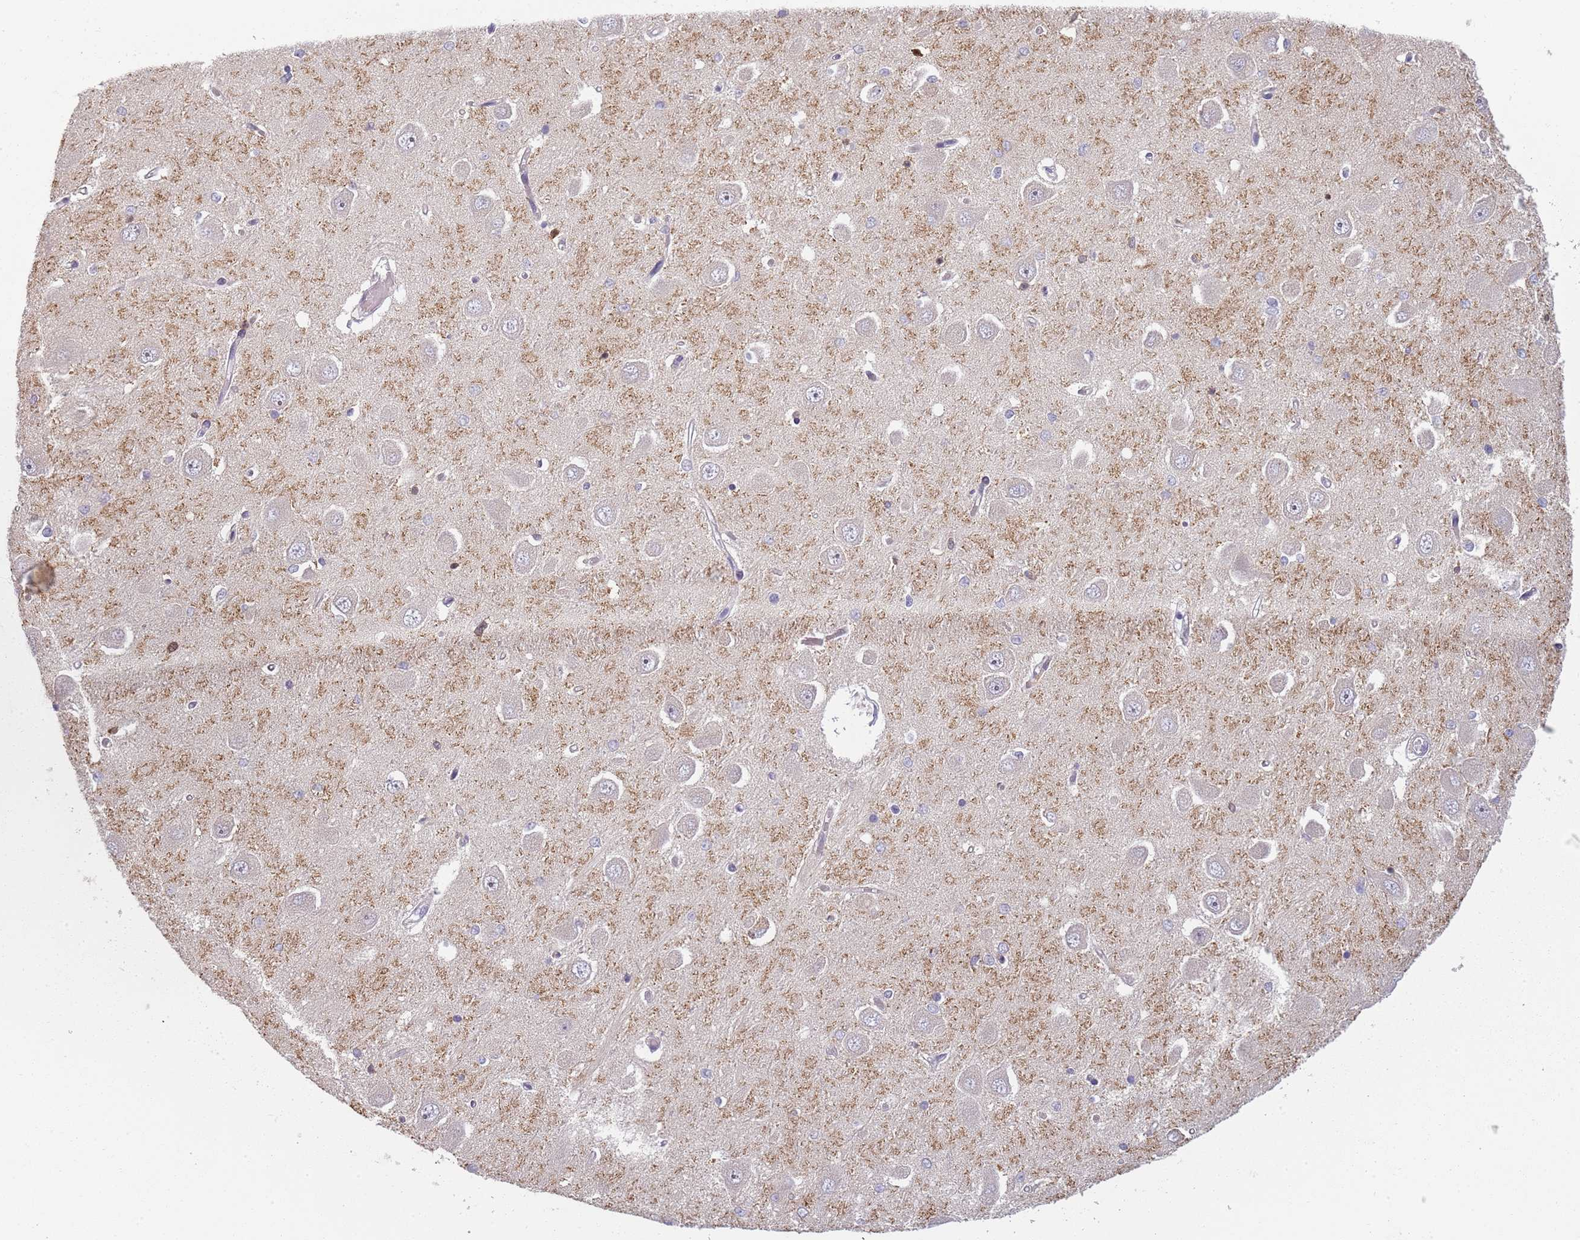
{"staining": {"intensity": "negative", "quantity": "none", "location": "none"}, "tissue": "hippocampus", "cell_type": "Glial cells", "image_type": "normal", "snomed": [{"axis": "morphology", "description": "Normal tissue, NOS"}, {"axis": "topography", "description": "Hippocampus"}], "caption": "Protein analysis of unremarkable hippocampus demonstrates no significant staining in glial cells. (DAB (3,3'-diaminobenzidine) immunohistochemistry with hematoxylin counter stain).", "gene": "CC2D2B", "patient": {"sex": "male", "age": 45}}